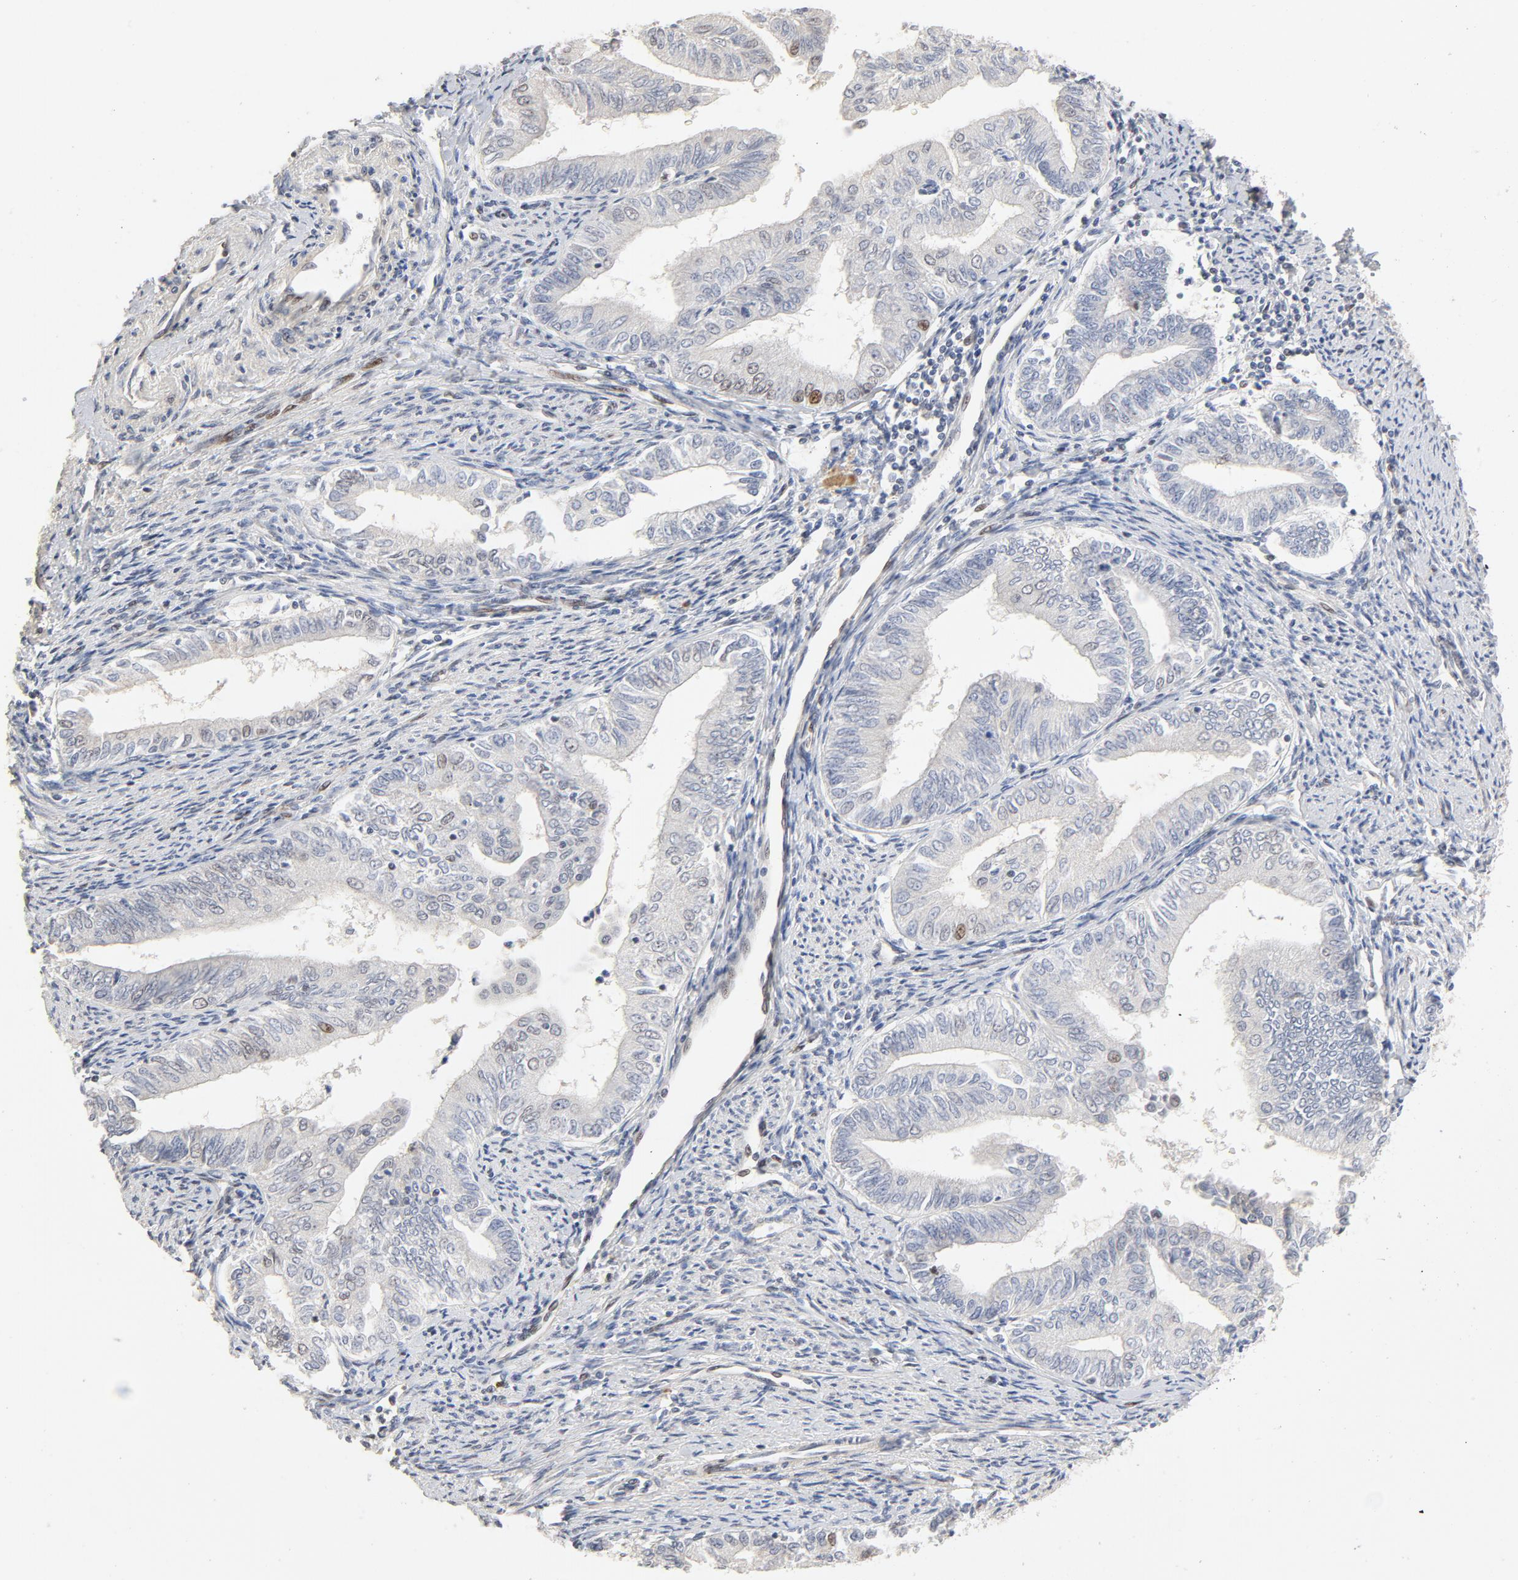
{"staining": {"intensity": "moderate", "quantity": "<25%", "location": "nuclear"}, "tissue": "endometrial cancer", "cell_type": "Tumor cells", "image_type": "cancer", "snomed": [{"axis": "morphology", "description": "Adenocarcinoma, NOS"}, {"axis": "topography", "description": "Endometrium"}], "caption": "High-magnification brightfield microscopy of endometrial adenocarcinoma stained with DAB (brown) and counterstained with hematoxylin (blue). tumor cells exhibit moderate nuclear positivity is seen in approximately<25% of cells.", "gene": "GTF2I", "patient": {"sex": "female", "age": 66}}